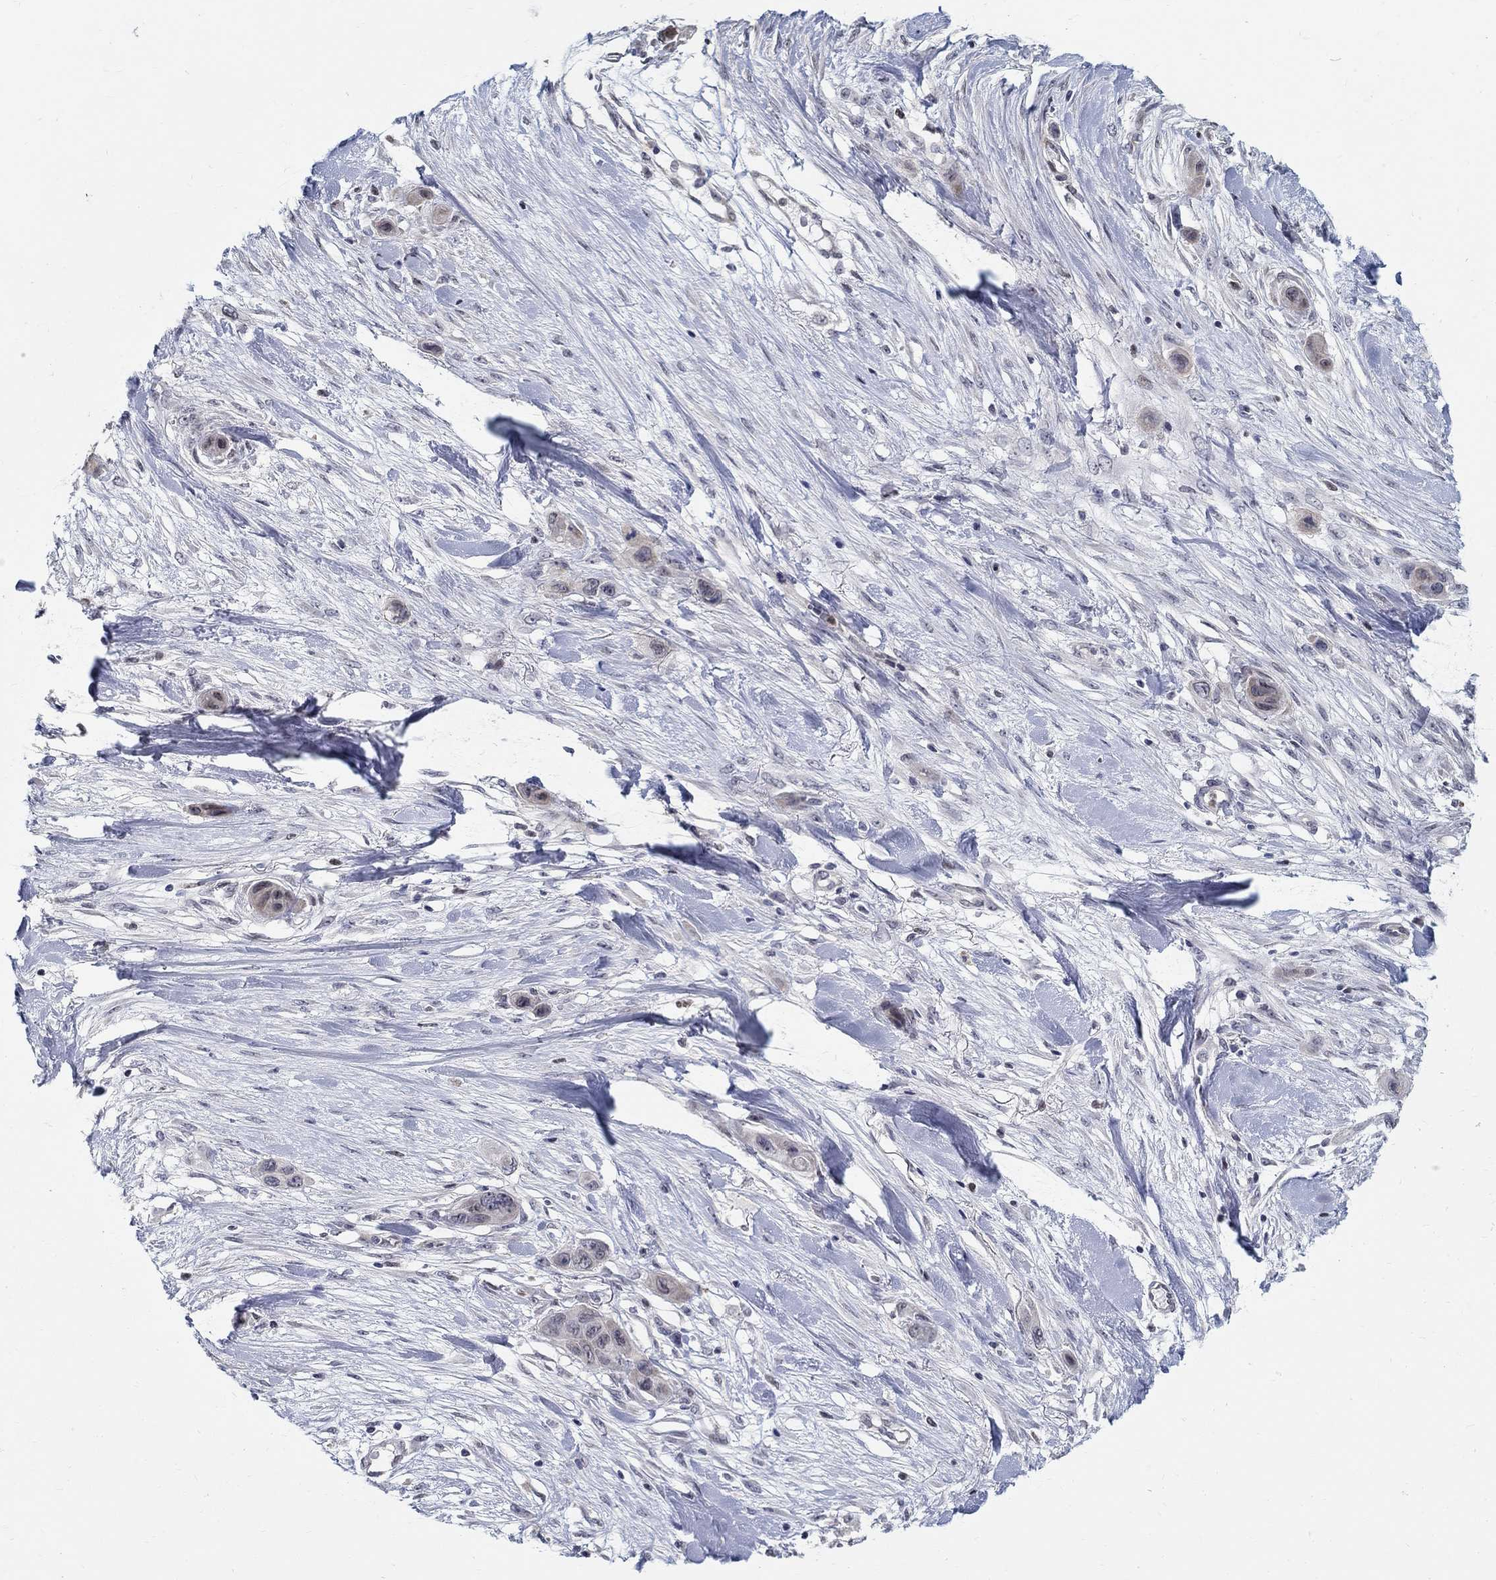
{"staining": {"intensity": "negative", "quantity": "none", "location": "none"}, "tissue": "skin cancer", "cell_type": "Tumor cells", "image_type": "cancer", "snomed": [{"axis": "morphology", "description": "Squamous cell carcinoma, NOS"}, {"axis": "topography", "description": "Skin"}], "caption": "This is an IHC photomicrograph of human skin cancer. There is no positivity in tumor cells.", "gene": "C16orf46", "patient": {"sex": "male", "age": 79}}